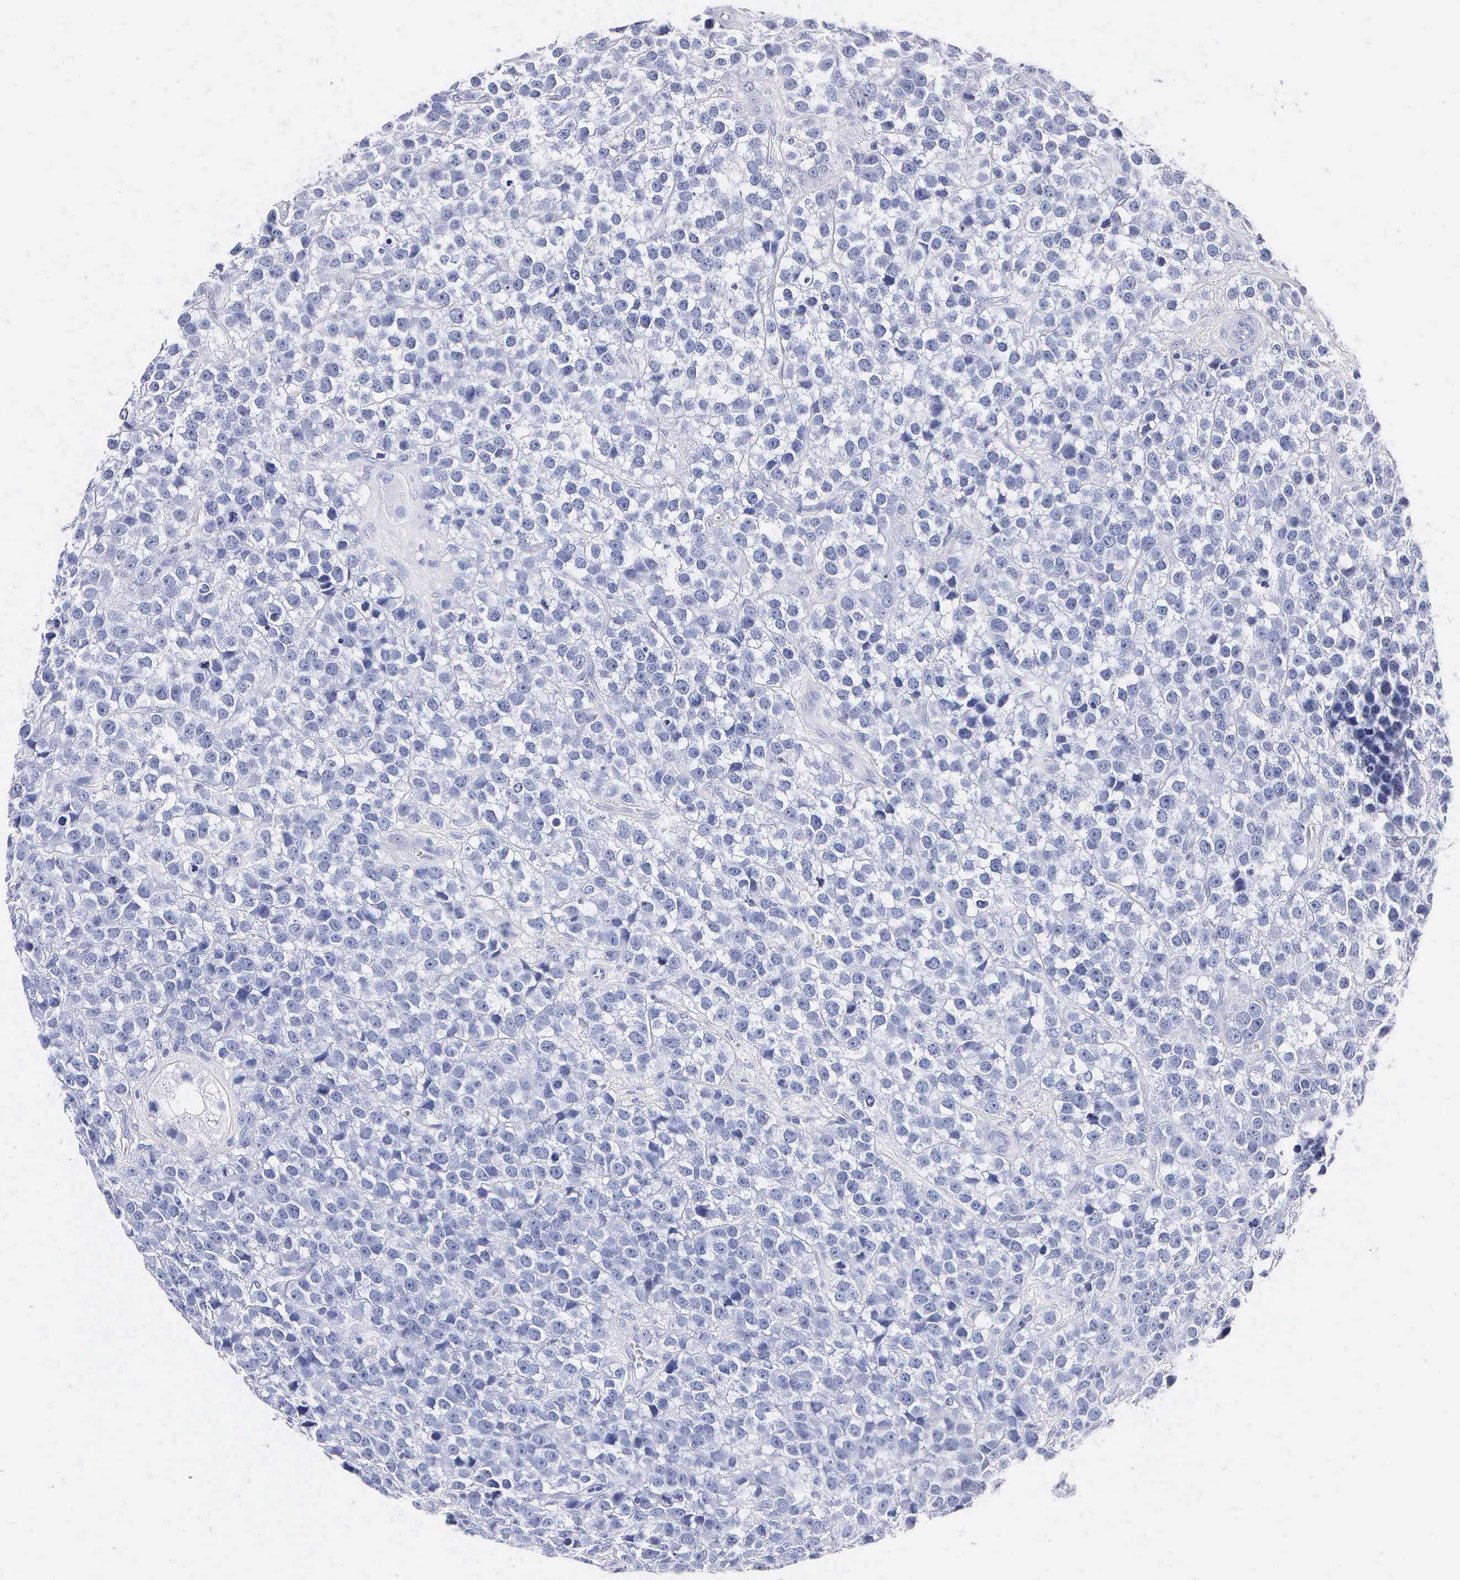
{"staining": {"intensity": "negative", "quantity": "none", "location": "none"}, "tissue": "testis cancer", "cell_type": "Tumor cells", "image_type": "cancer", "snomed": [{"axis": "morphology", "description": "Seminoma, NOS"}, {"axis": "topography", "description": "Testis"}], "caption": "IHC photomicrograph of testis cancer stained for a protein (brown), which displays no positivity in tumor cells.", "gene": "MB", "patient": {"sex": "male", "age": 25}}